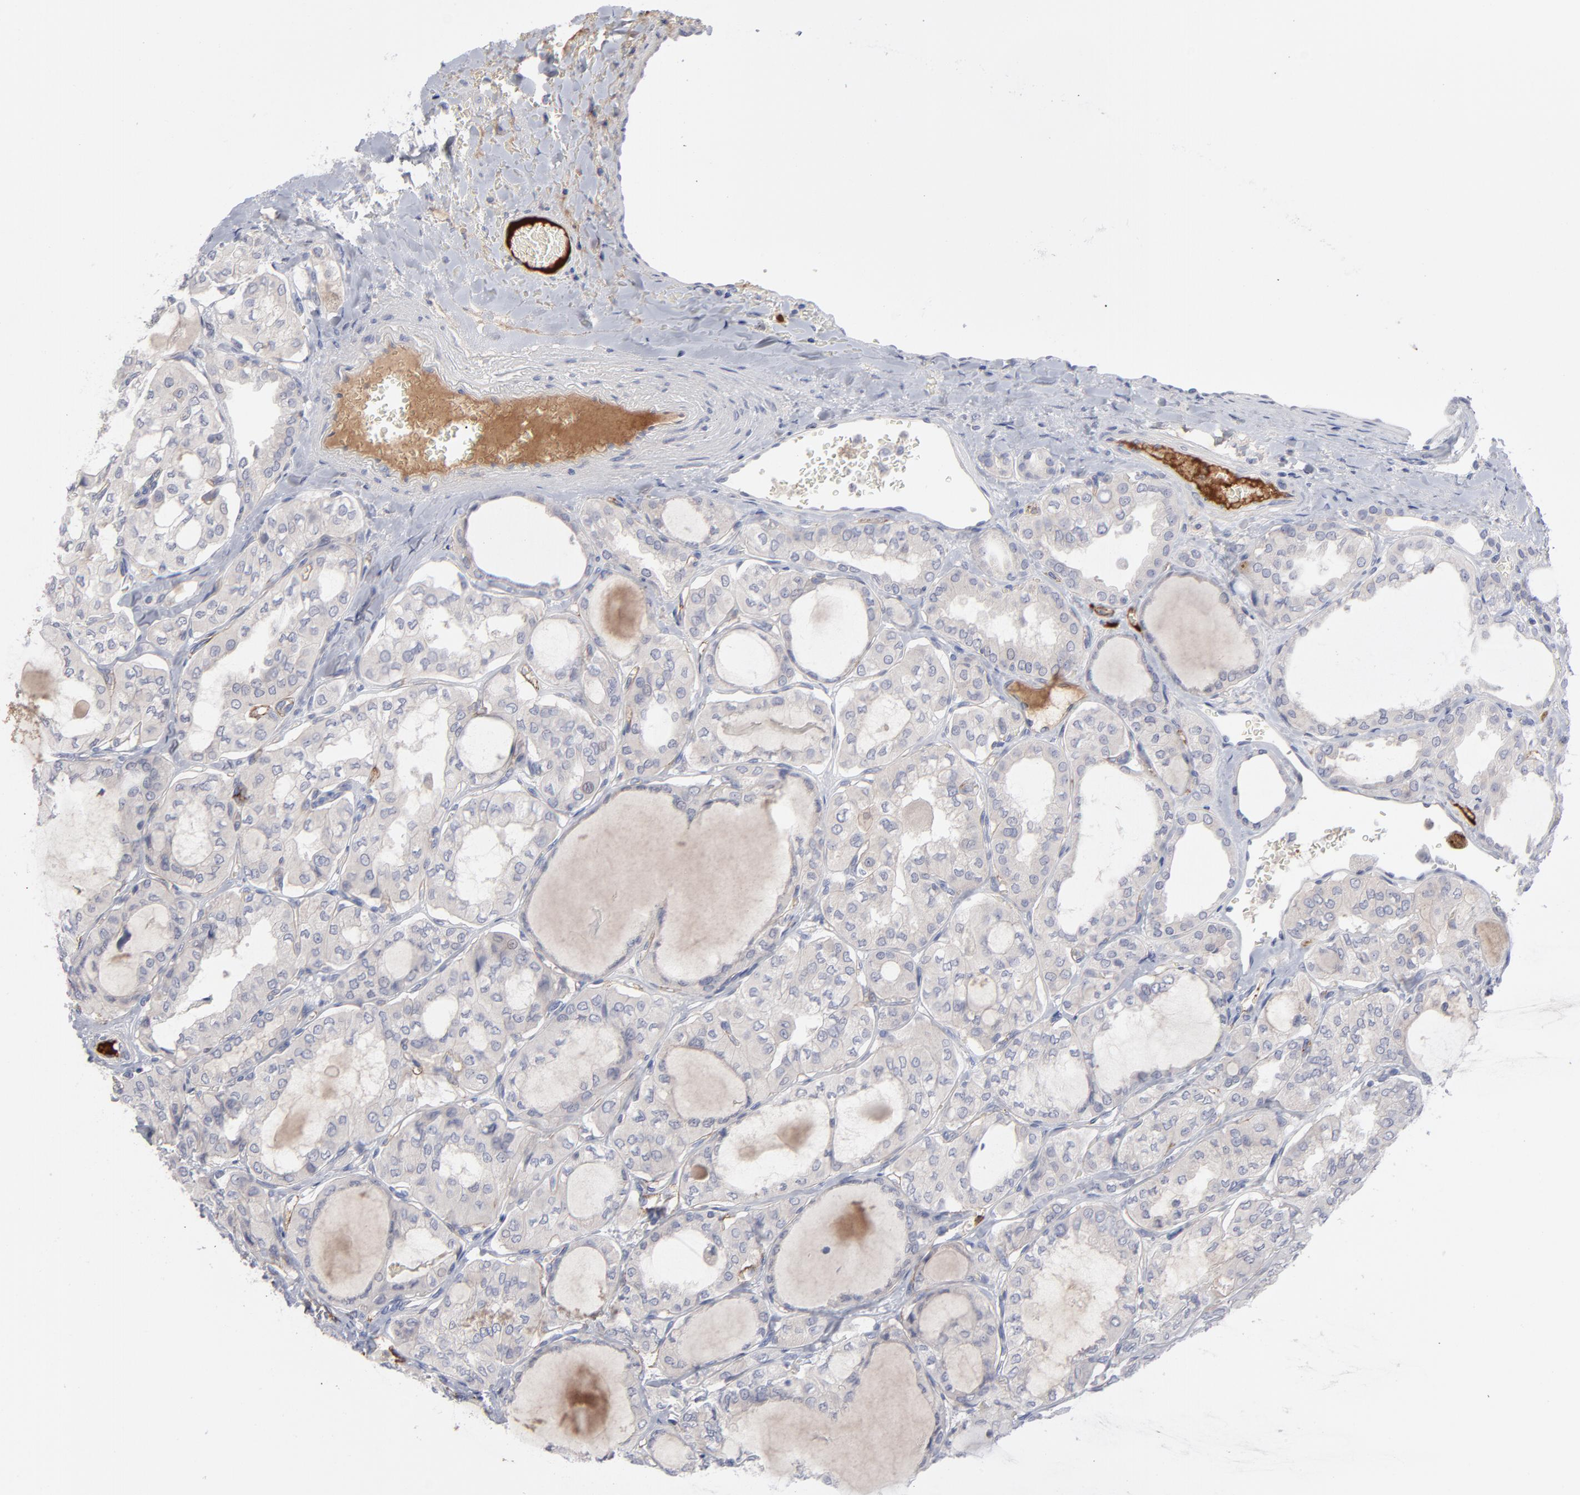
{"staining": {"intensity": "negative", "quantity": "none", "location": "none"}, "tissue": "thyroid cancer", "cell_type": "Tumor cells", "image_type": "cancer", "snomed": [{"axis": "morphology", "description": "Papillary adenocarcinoma, NOS"}, {"axis": "topography", "description": "Thyroid gland"}], "caption": "High power microscopy micrograph of an immunohistochemistry (IHC) histopathology image of thyroid cancer, revealing no significant positivity in tumor cells.", "gene": "CCR3", "patient": {"sex": "male", "age": 20}}